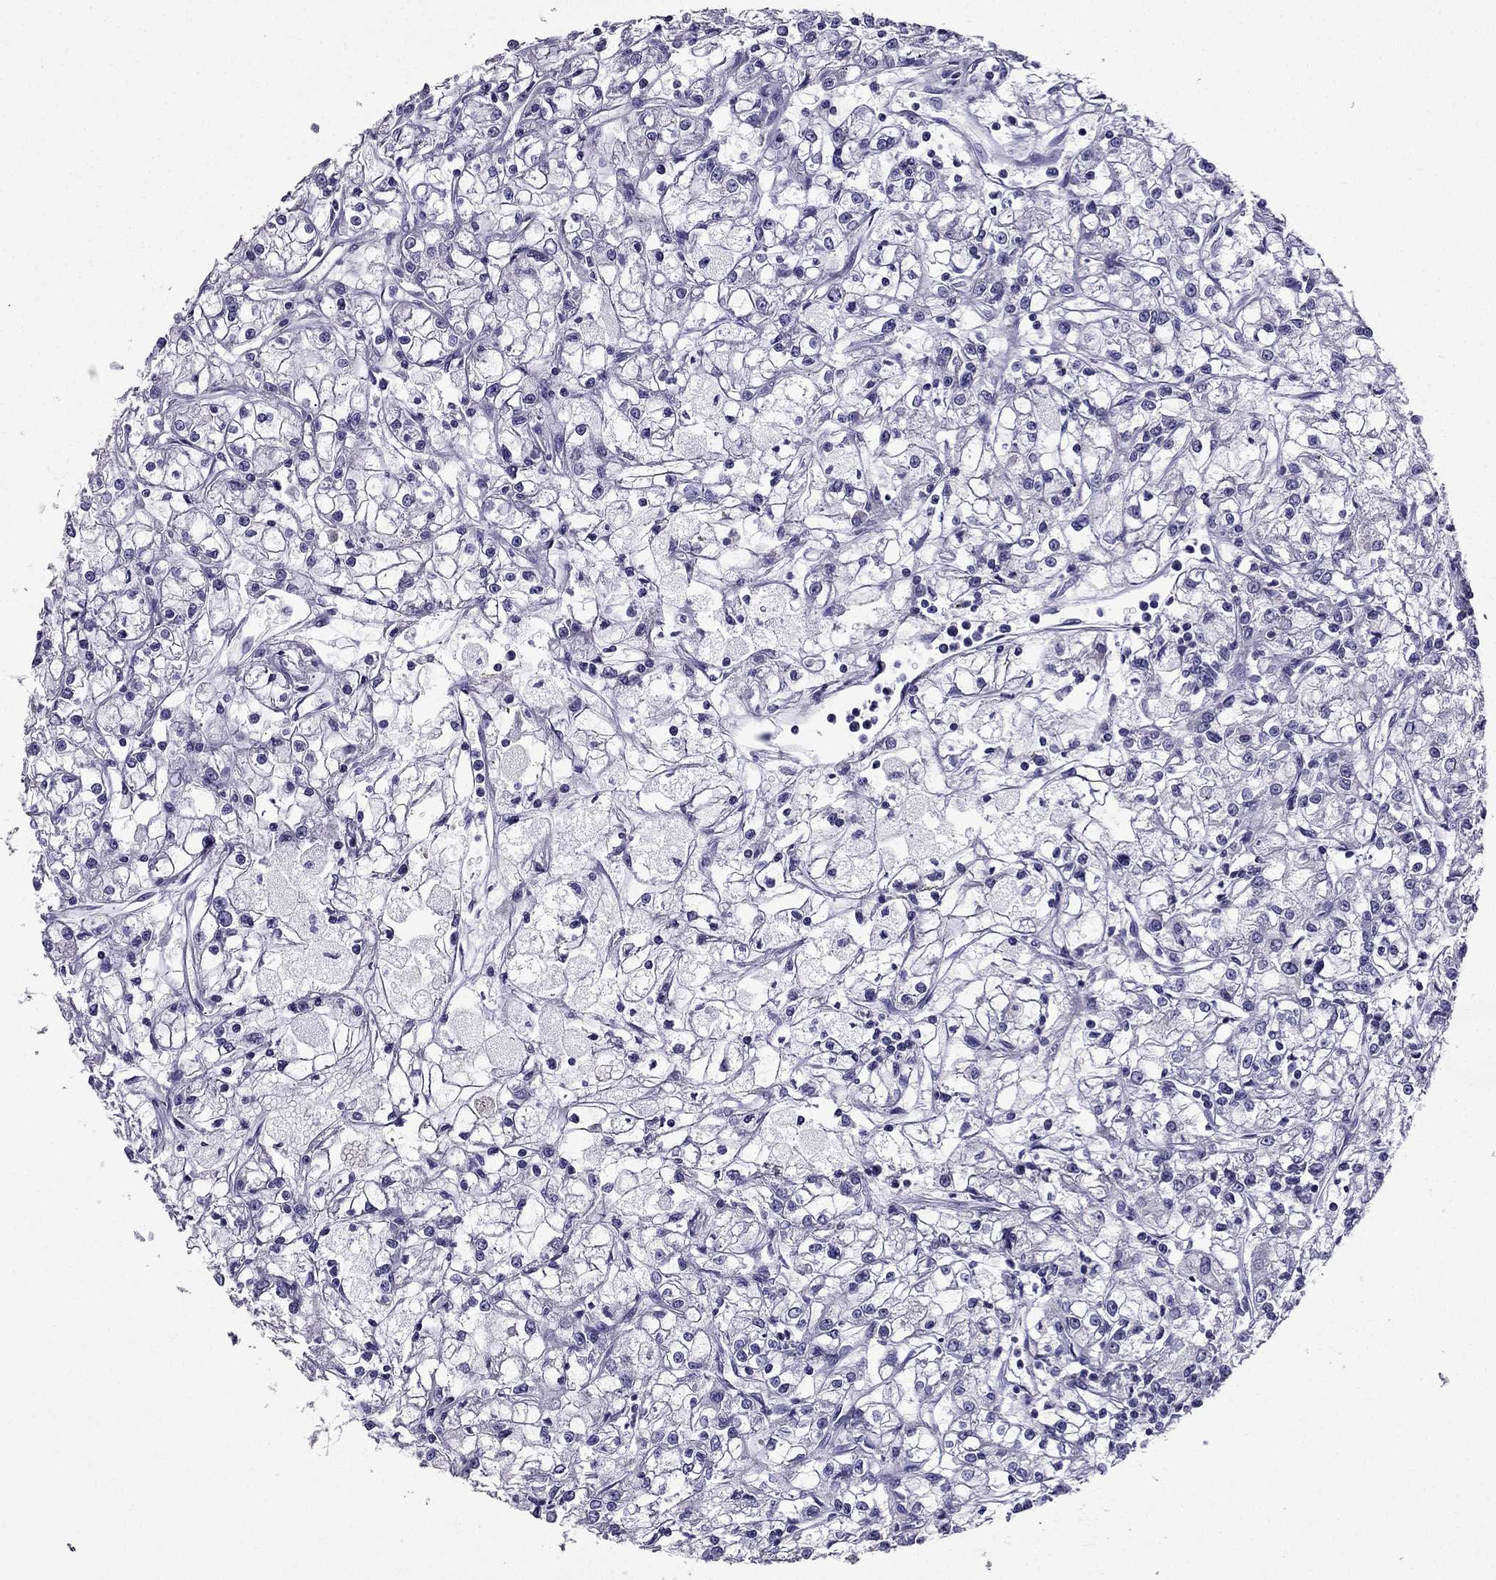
{"staining": {"intensity": "negative", "quantity": "none", "location": "none"}, "tissue": "renal cancer", "cell_type": "Tumor cells", "image_type": "cancer", "snomed": [{"axis": "morphology", "description": "Adenocarcinoma, NOS"}, {"axis": "topography", "description": "Kidney"}], "caption": "DAB (3,3'-diaminobenzidine) immunohistochemical staining of renal adenocarcinoma reveals no significant staining in tumor cells. Nuclei are stained in blue.", "gene": "AAK1", "patient": {"sex": "female", "age": 59}}